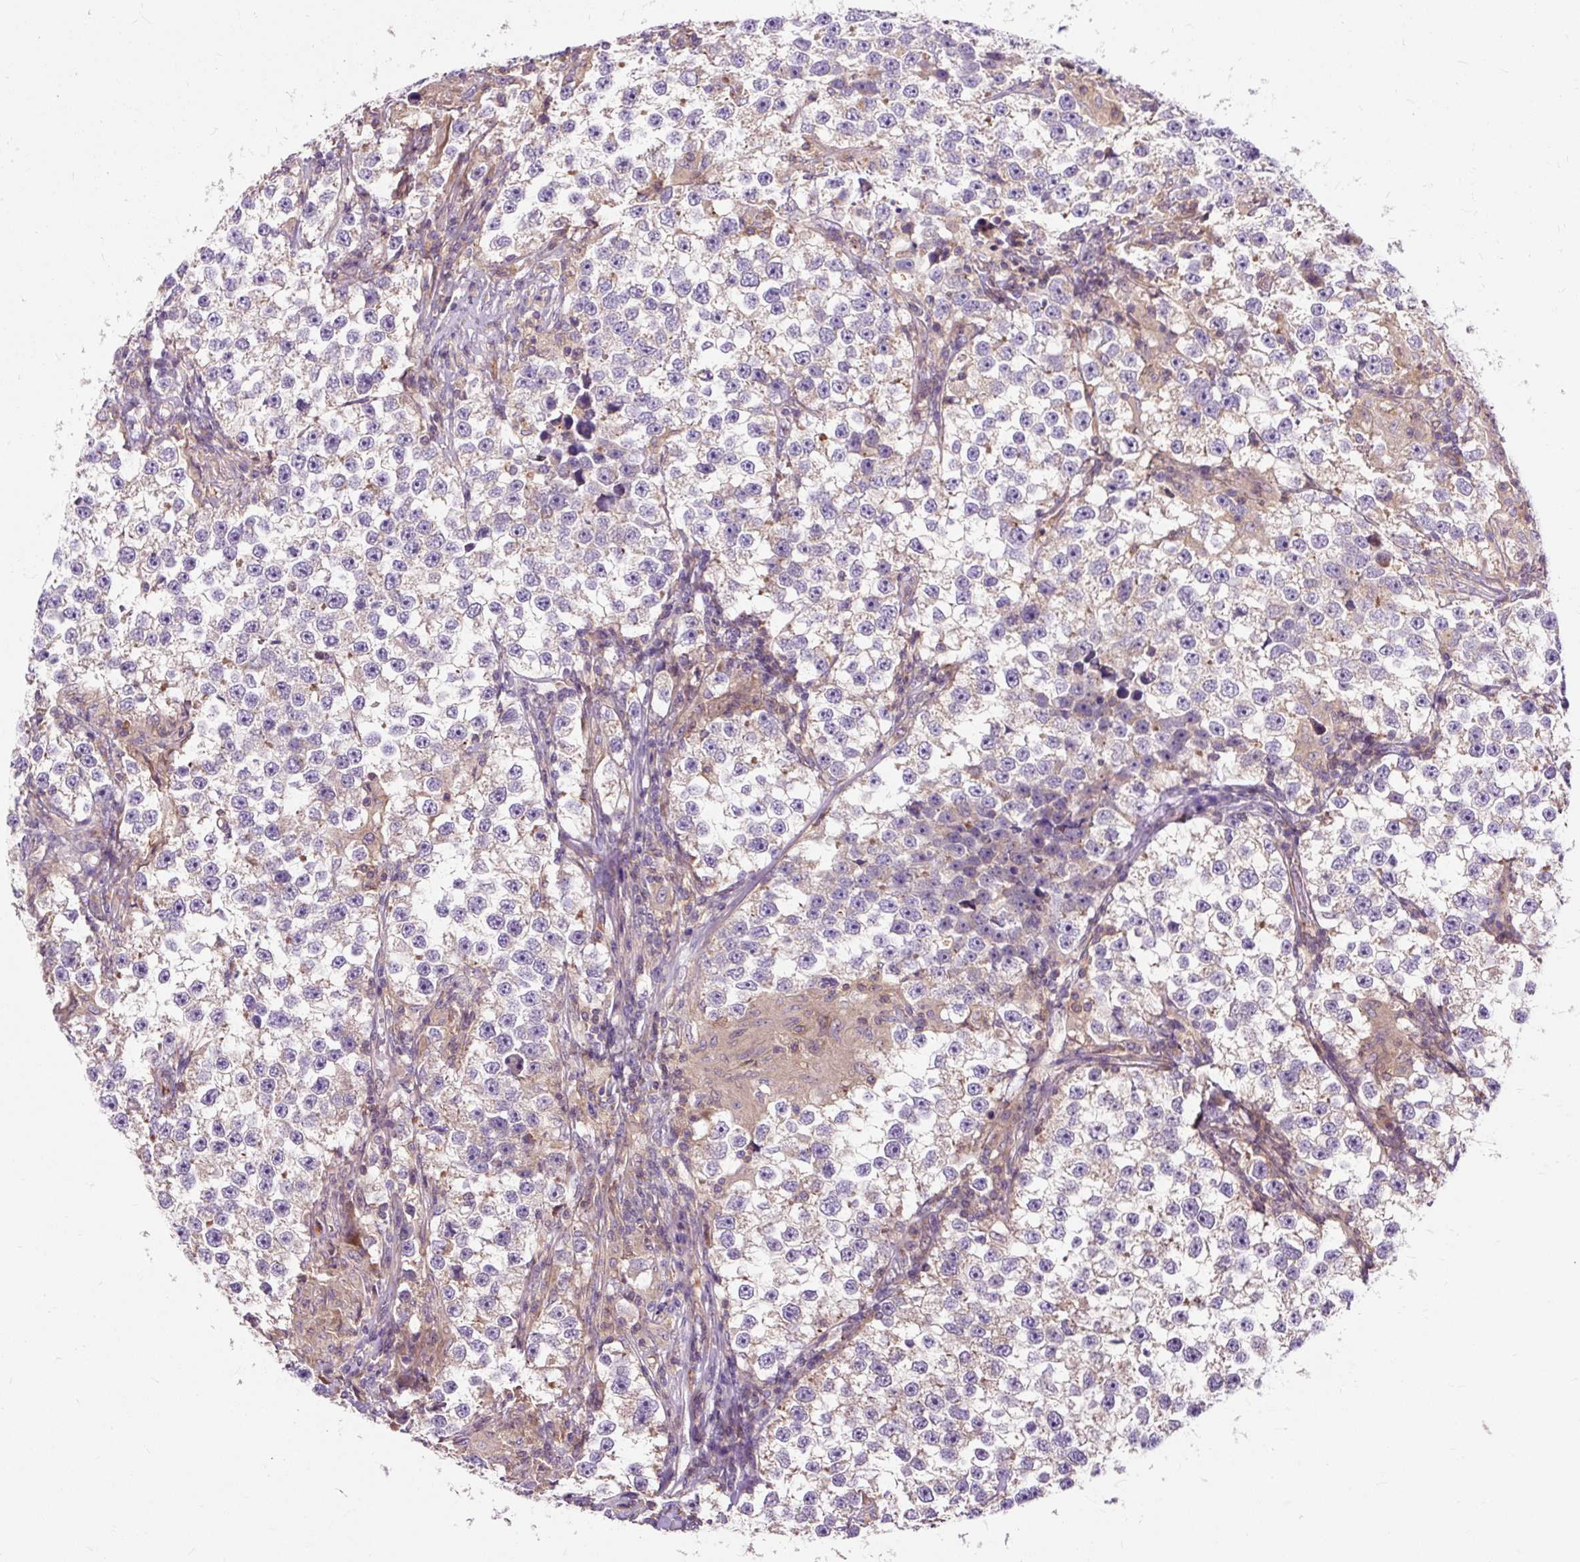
{"staining": {"intensity": "weak", "quantity": "25%-75%", "location": "cytoplasmic/membranous"}, "tissue": "testis cancer", "cell_type": "Tumor cells", "image_type": "cancer", "snomed": [{"axis": "morphology", "description": "Seminoma, NOS"}, {"axis": "topography", "description": "Testis"}], "caption": "DAB (3,3'-diaminobenzidine) immunohistochemical staining of seminoma (testis) reveals weak cytoplasmic/membranous protein staining in approximately 25%-75% of tumor cells.", "gene": "PCDHGB3", "patient": {"sex": "male", "age": 46}}